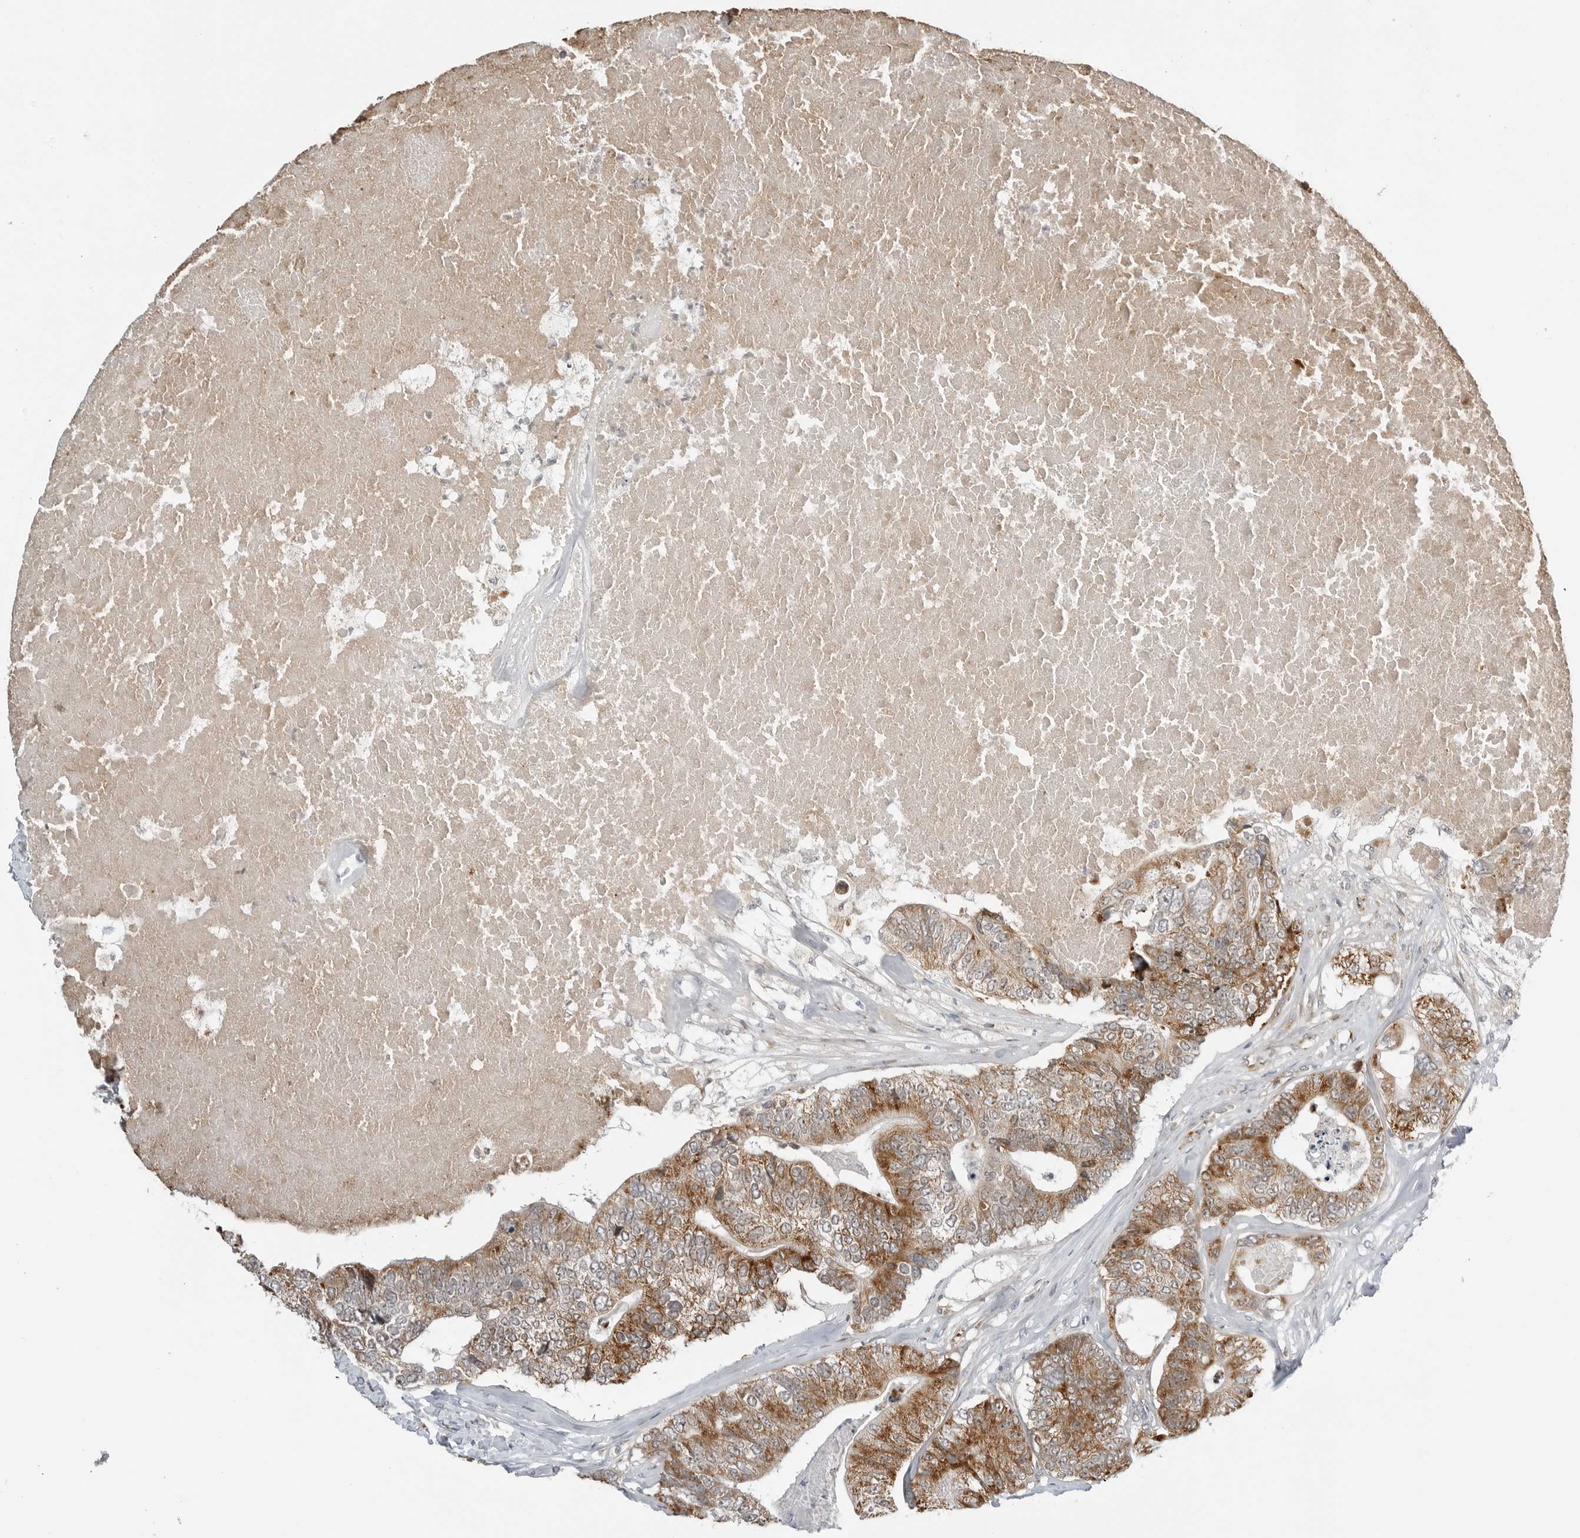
{"staining": {"intensity": "moderate", "quantity": ">75%", "location": "cytoplasmic/membranous"}, "tissue": "colorectal cancer", "cell_type": "Tumor cells", "image_type": "cancer", "snomed": [{"axis": "morphology", "description": "Adenocarcinoma, NOS"}, {"axis": "topography", "description": "Colon"}], "caption": "Colorectal adenocarcinoma stained for a protein displays moderate cytoplasmic/membranous positivity in tumor cells. The staining is performed using DAB brown chromogen to label protein expression. The nuclei are counter-stained blue using hematoxylin.", "gene": "PEX2", "patient": {"sex": "female", "age": 67}}